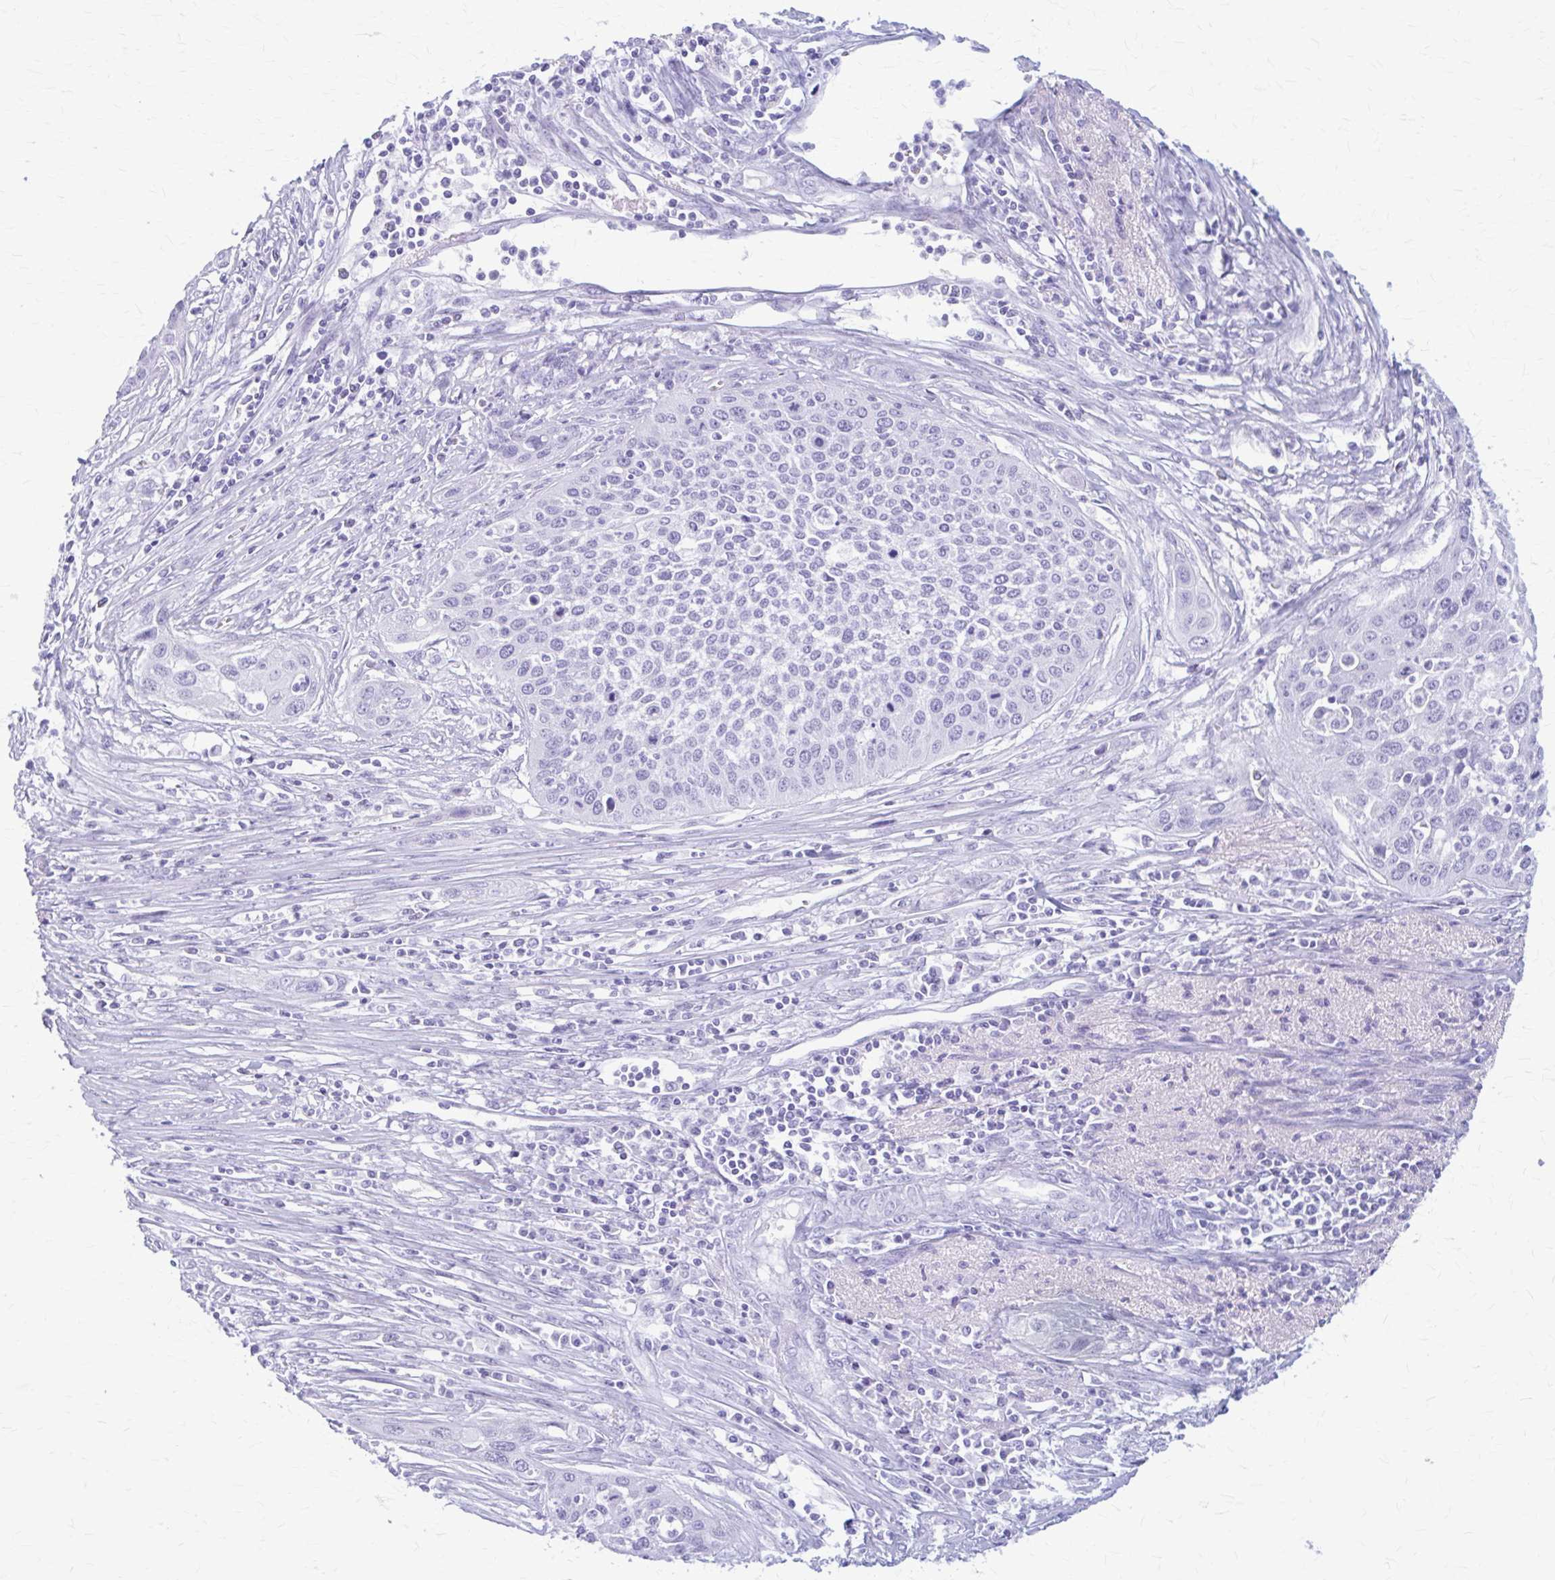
{"staining": {"intensity": "negative", "quantity": "none", "location": "none"}, "tissue": "cervical cancer", "cell_type": "Tumor cells", "image_type": "cancer", "snomed": [{"axis": "morphology", "description": "Squamous cell carcinoma, NOS"}, {"axis": "topography", "description": "Cervix"}], "caption": "Tumor cells are negative for brown protein staining in cervical squamous cell carcinoma.", "gene": "KLHDC7A", "patient": {"sex": "female", "age": 34}}